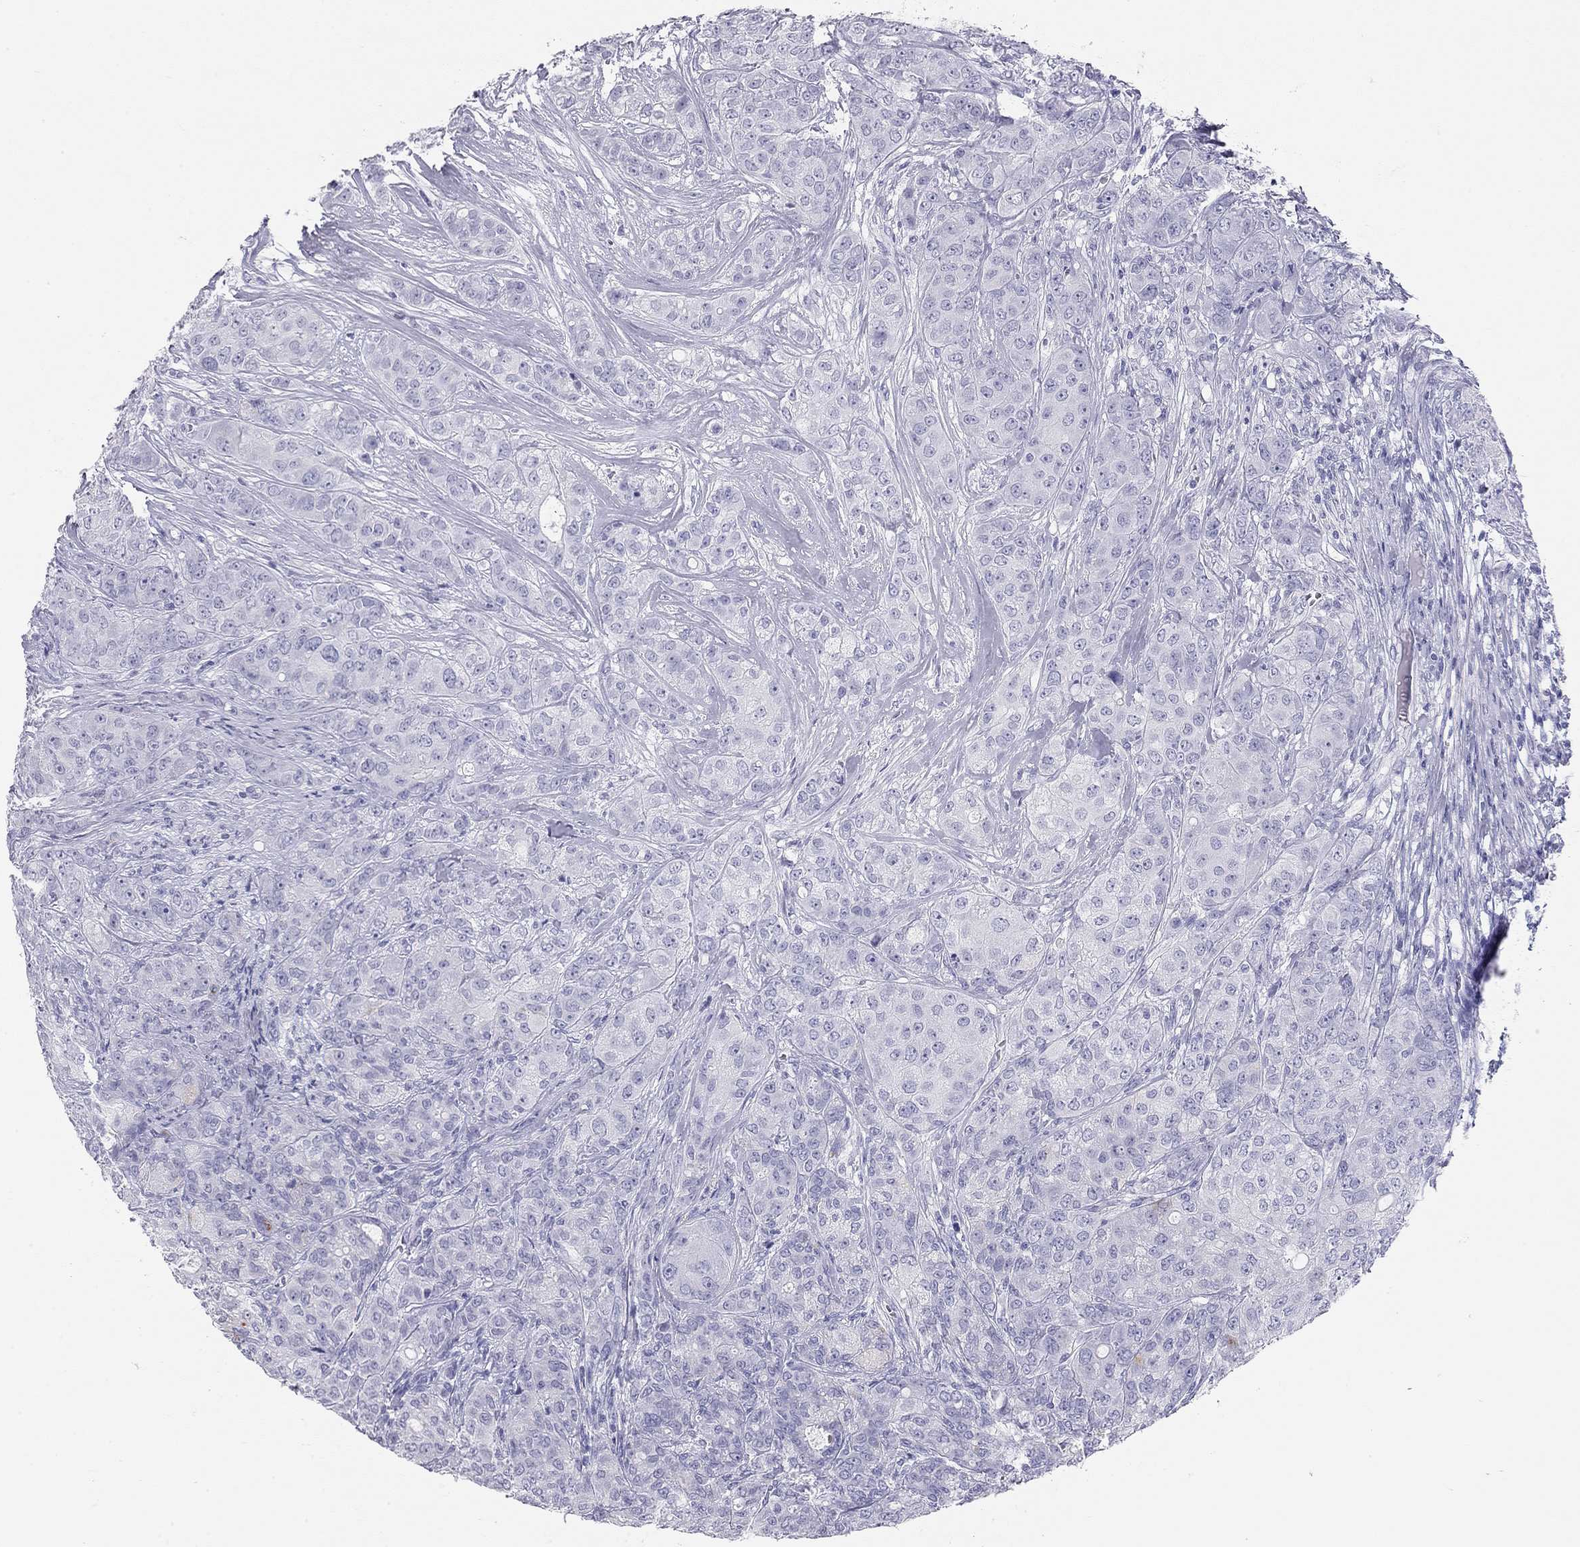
{"staining": {"intensity": "negative", "quantity": "none", "location": "none"}, "tissue": "breast cancer", "cell_type": "Tumor cells", "image_type": "cancer", "snomed": [{"axis": "morphology", "description": "Duct carcinoma"}, {"axis": "topography", "description": "Breast"}], "caption": "Tumor cells are negative for brown protein staining in breast cancer (infiltrating ductal carcinoma).", "gene": "KLRG1", "patient": {"sex": "female", "age": 43}}